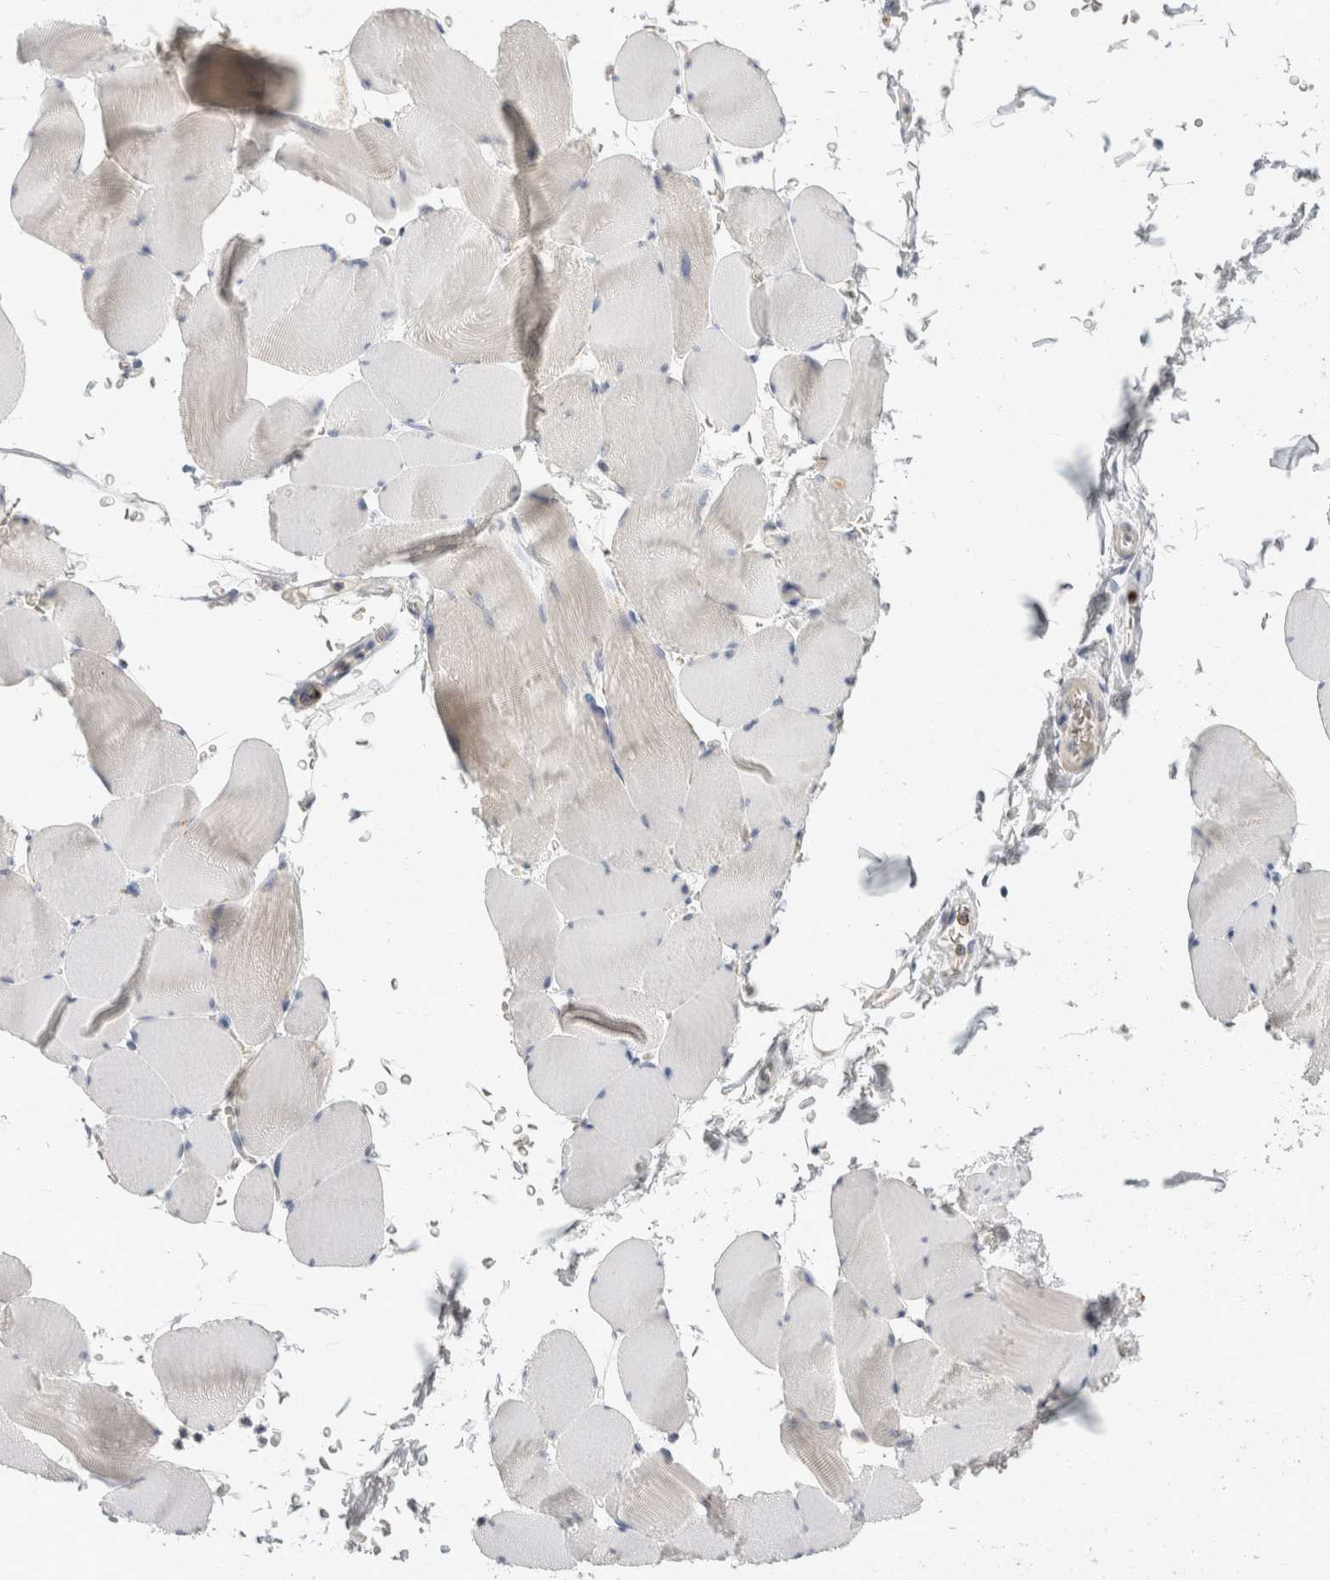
{"staining": {"intensity": "weak", "quantity": "<25%", "location": "cytoplasmic/membranous"}, "tissue": "skeletal muscle", "cell_type": "Myocytes", "image_type": "normal", "snomed": [{"axis": "morphology", "description": "Normal tissue, NOS"}, {"axis": "topography", "description": "Skeletal muscle"}], "caption": "Immunohistochemistry micrograph of normal human skeletal muscle stained for a protein (brown), which exhibits no expression in myocytes.", "gene": "TOM1L2", "patient": {"sex": "male", "age": 62}}